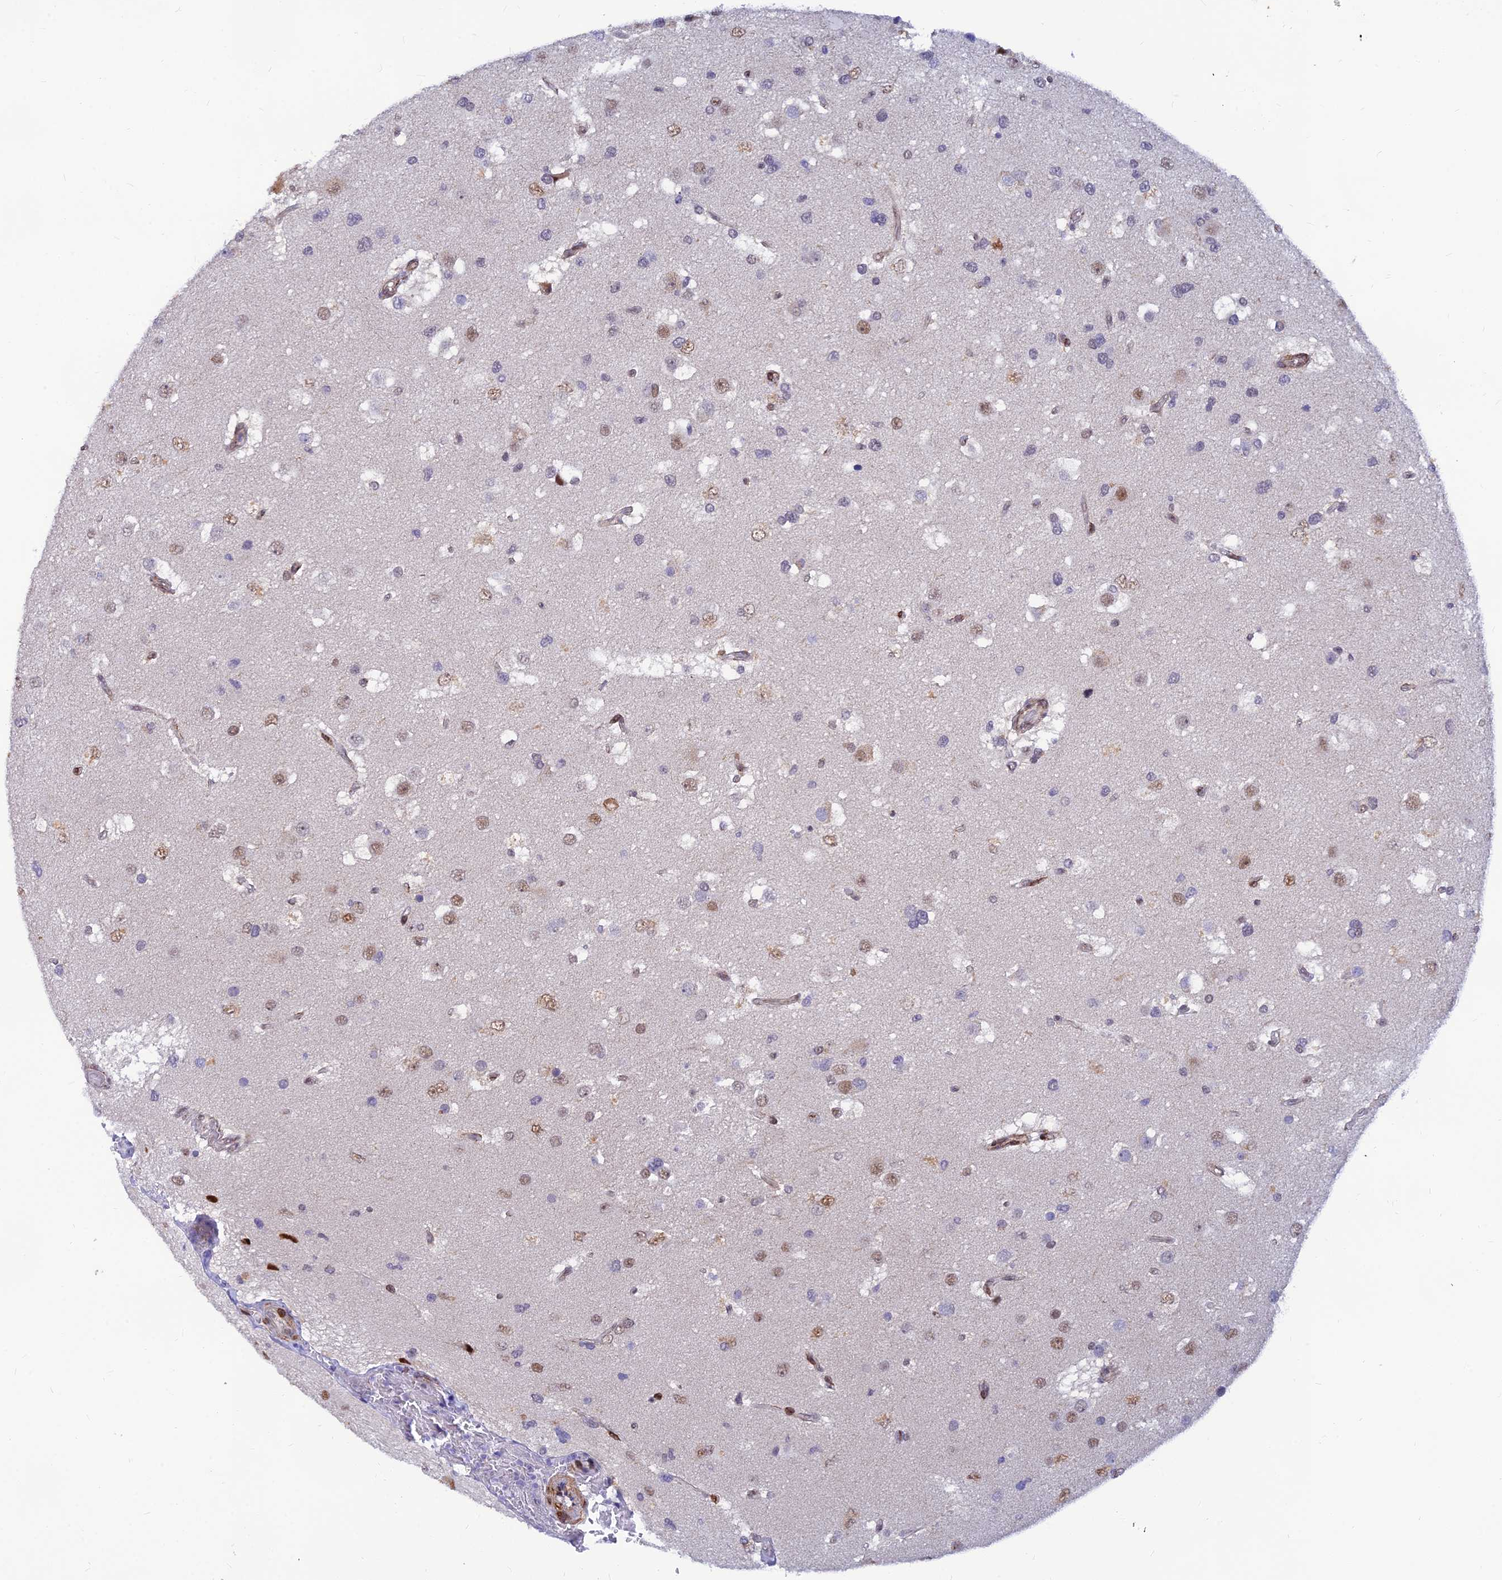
{"staining": {"intensity": "moderate", "quantity": "25%-75%", "location": "nuclear"}, "tissue": "glioma", "cell_type": "Tumor cells", "image_type": "cancer", "snomed": [{"axis": "morphology", "description": "Glioma, malignant, High grade"}, {"axis": "topography", "description": "Brain"}], "caption": "The image demonstrates immunohistochemical staining of malignant high-grade glioma. There is moderate nuclear expression is seen in about 25%-75% of tumor cells.", "gene": "CLK4", "patient": {"sex": "male", "age": 53}}